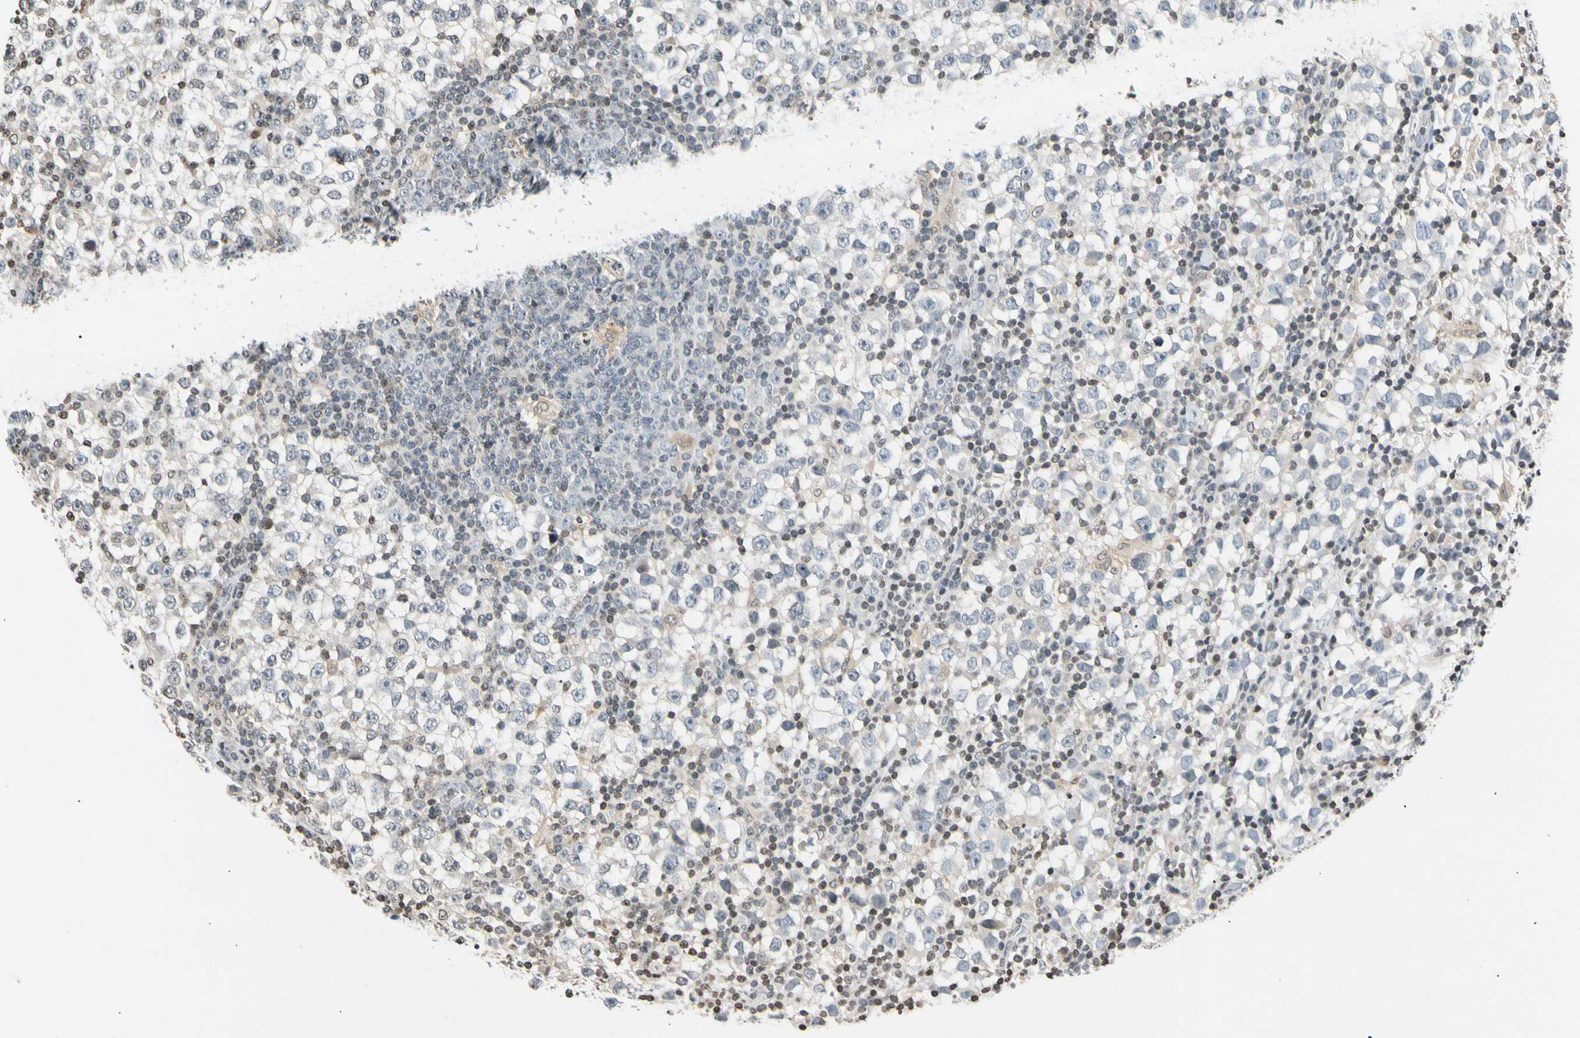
{"staining": {"intensity": "negative", "quantity": "none", "location": "none"}, "tissue": "testis cancer", "cell_type": "Tumor cells", "image_type": "cancer", "snomed": [{"axis": "morphology", "description": "Seminoma, NOS"}, {"axis": "topography", "description": "Testis"}], "caption": "There is no significant staining in tumor cells of seminoma (testis). Brightfield microscopy of immunohistochemistry (IHC) stained with DAB (brown) and hematoxylin (blue), captured at high magnification.", "gene": "GPX4", "patient": {"sex": "male", "age": 65}}